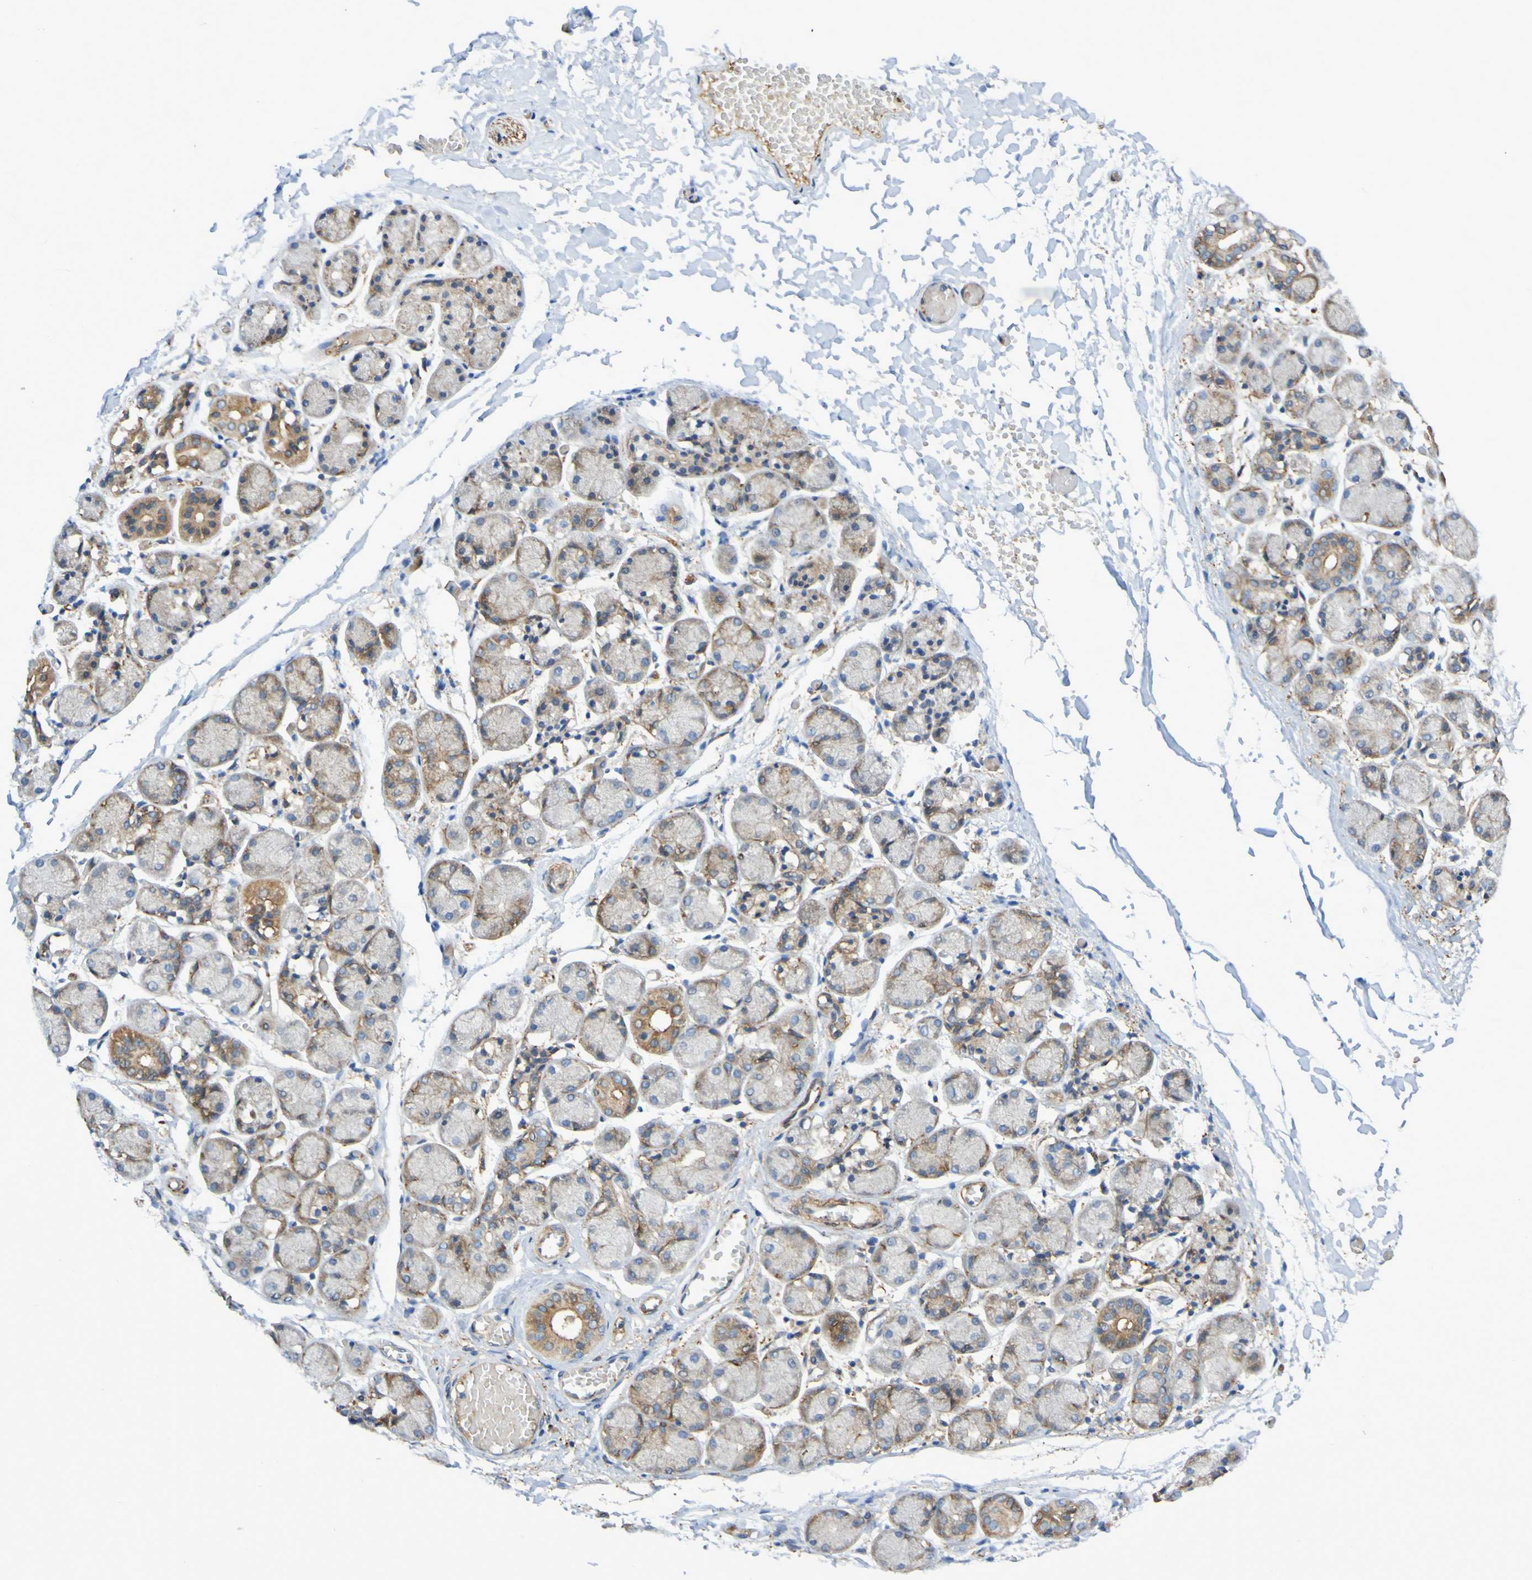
{"staining": {"intensity": "moderate", "quantity": "25%-75%", "location": "cytoplasmic/membranous"}, "tissue": "salivary gland", "cell_type": "Glandular cells", "image_type": "normal", "snomed": [{"axis": "morphology", "description": "Normal tissue, NOS"}, {"axis": "topography", "description": "Salivary gland"}], "caption": "Glandular cells display medium levels of moderate cytoplasmic/membranous staining in about 25%-75% of cells in benign salivary gland.", "gene": "SCRG1", "patient": {"sex": "female", "age": 24}}